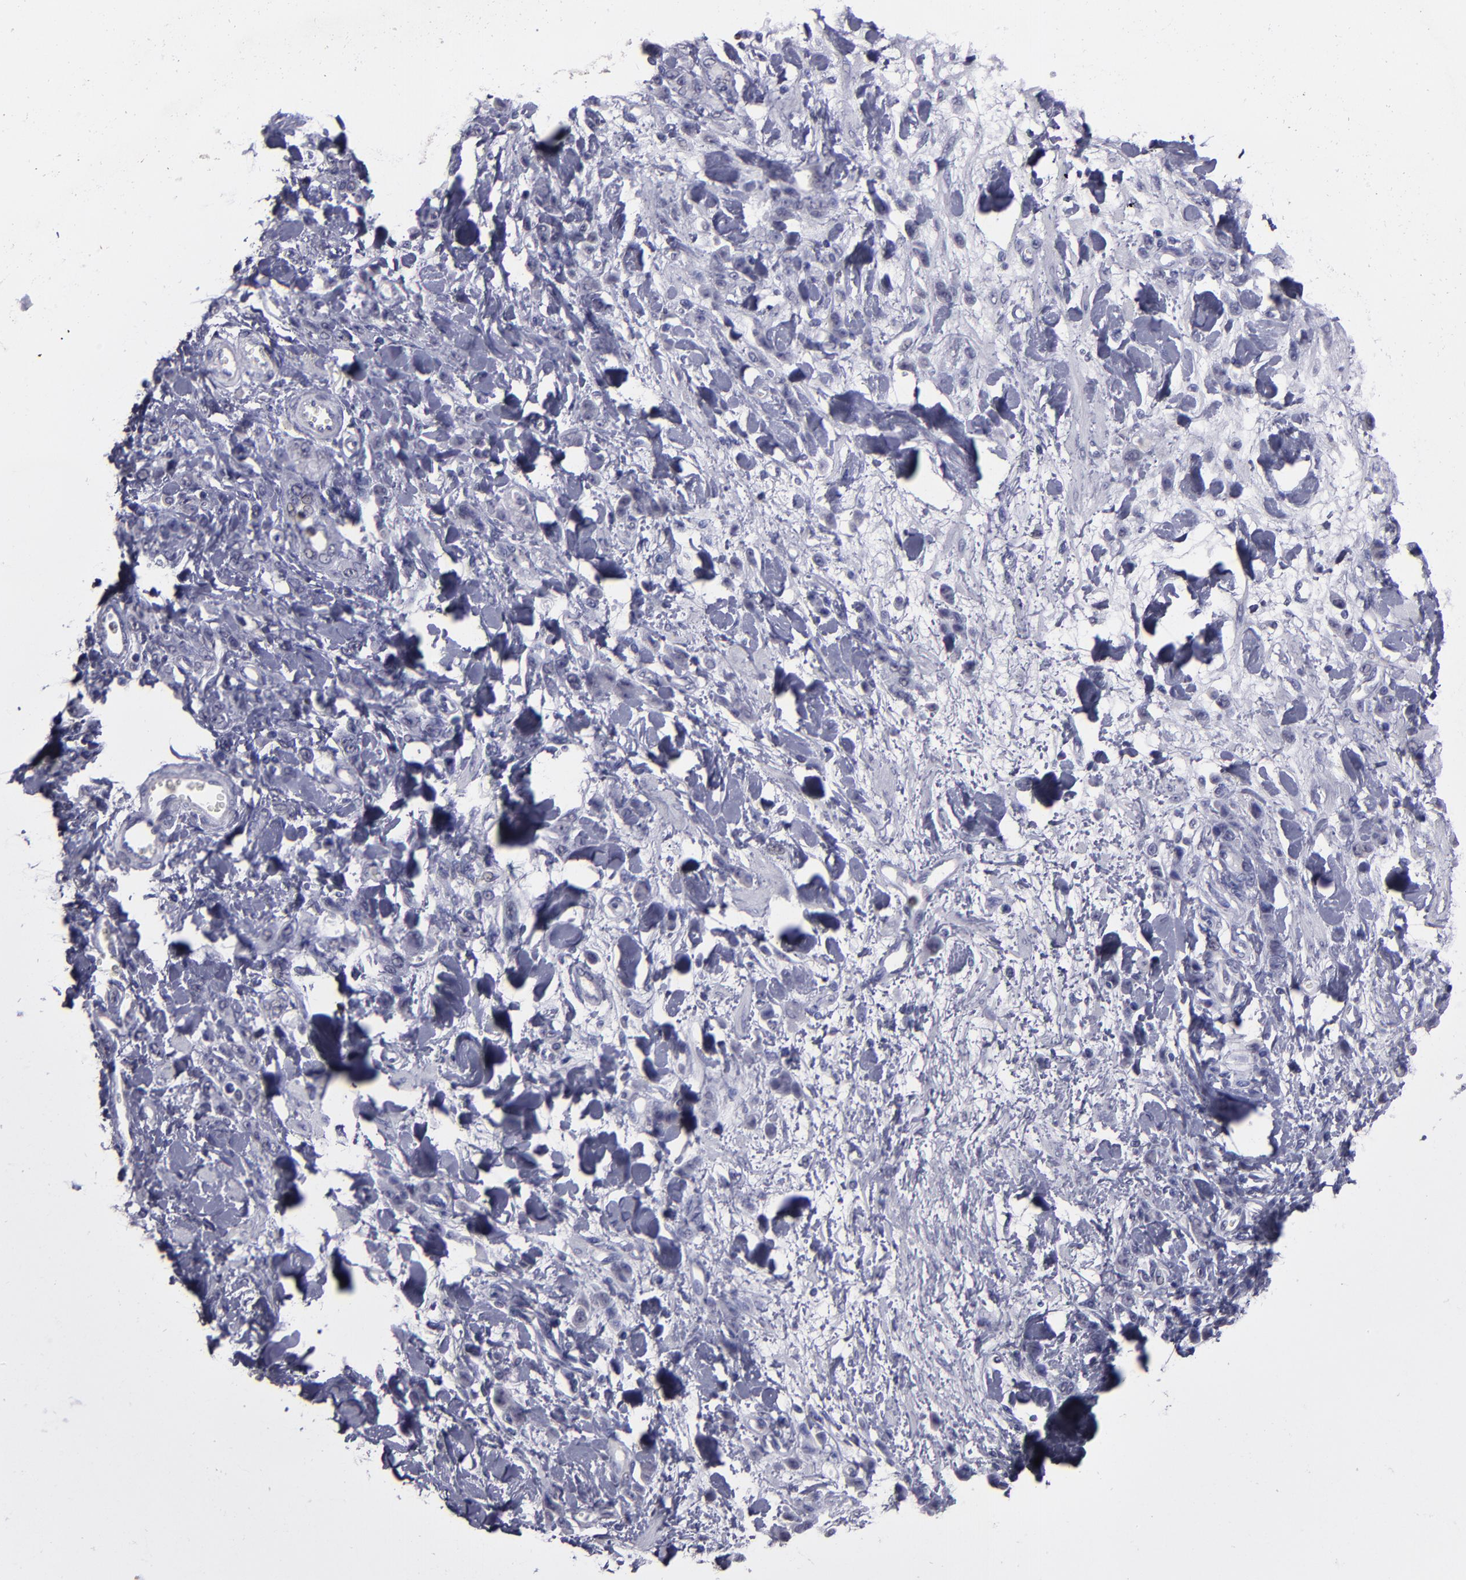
{"staining": {"intensity": "negative", "quantity": "none", "location": "none"}, "tissue": "stomach cancer", "cell_type": "Tumor cells", "image_type": "cancer", "snomed": [{"axis": "morphology", "description": "Normal tissue, NOS"}, {"axis": "morphology", "description": "Adenocarcinoma, NOS"}, {"axis": "topography", "description": "Stomach"}], "caption": "Immunohistochemical staining of human stomach cancer (adenocarcinoma) exhibits no significant expression in tumor cells.", "gene": "CEBPE", "patient": {"sex": "male", "age": 82}}